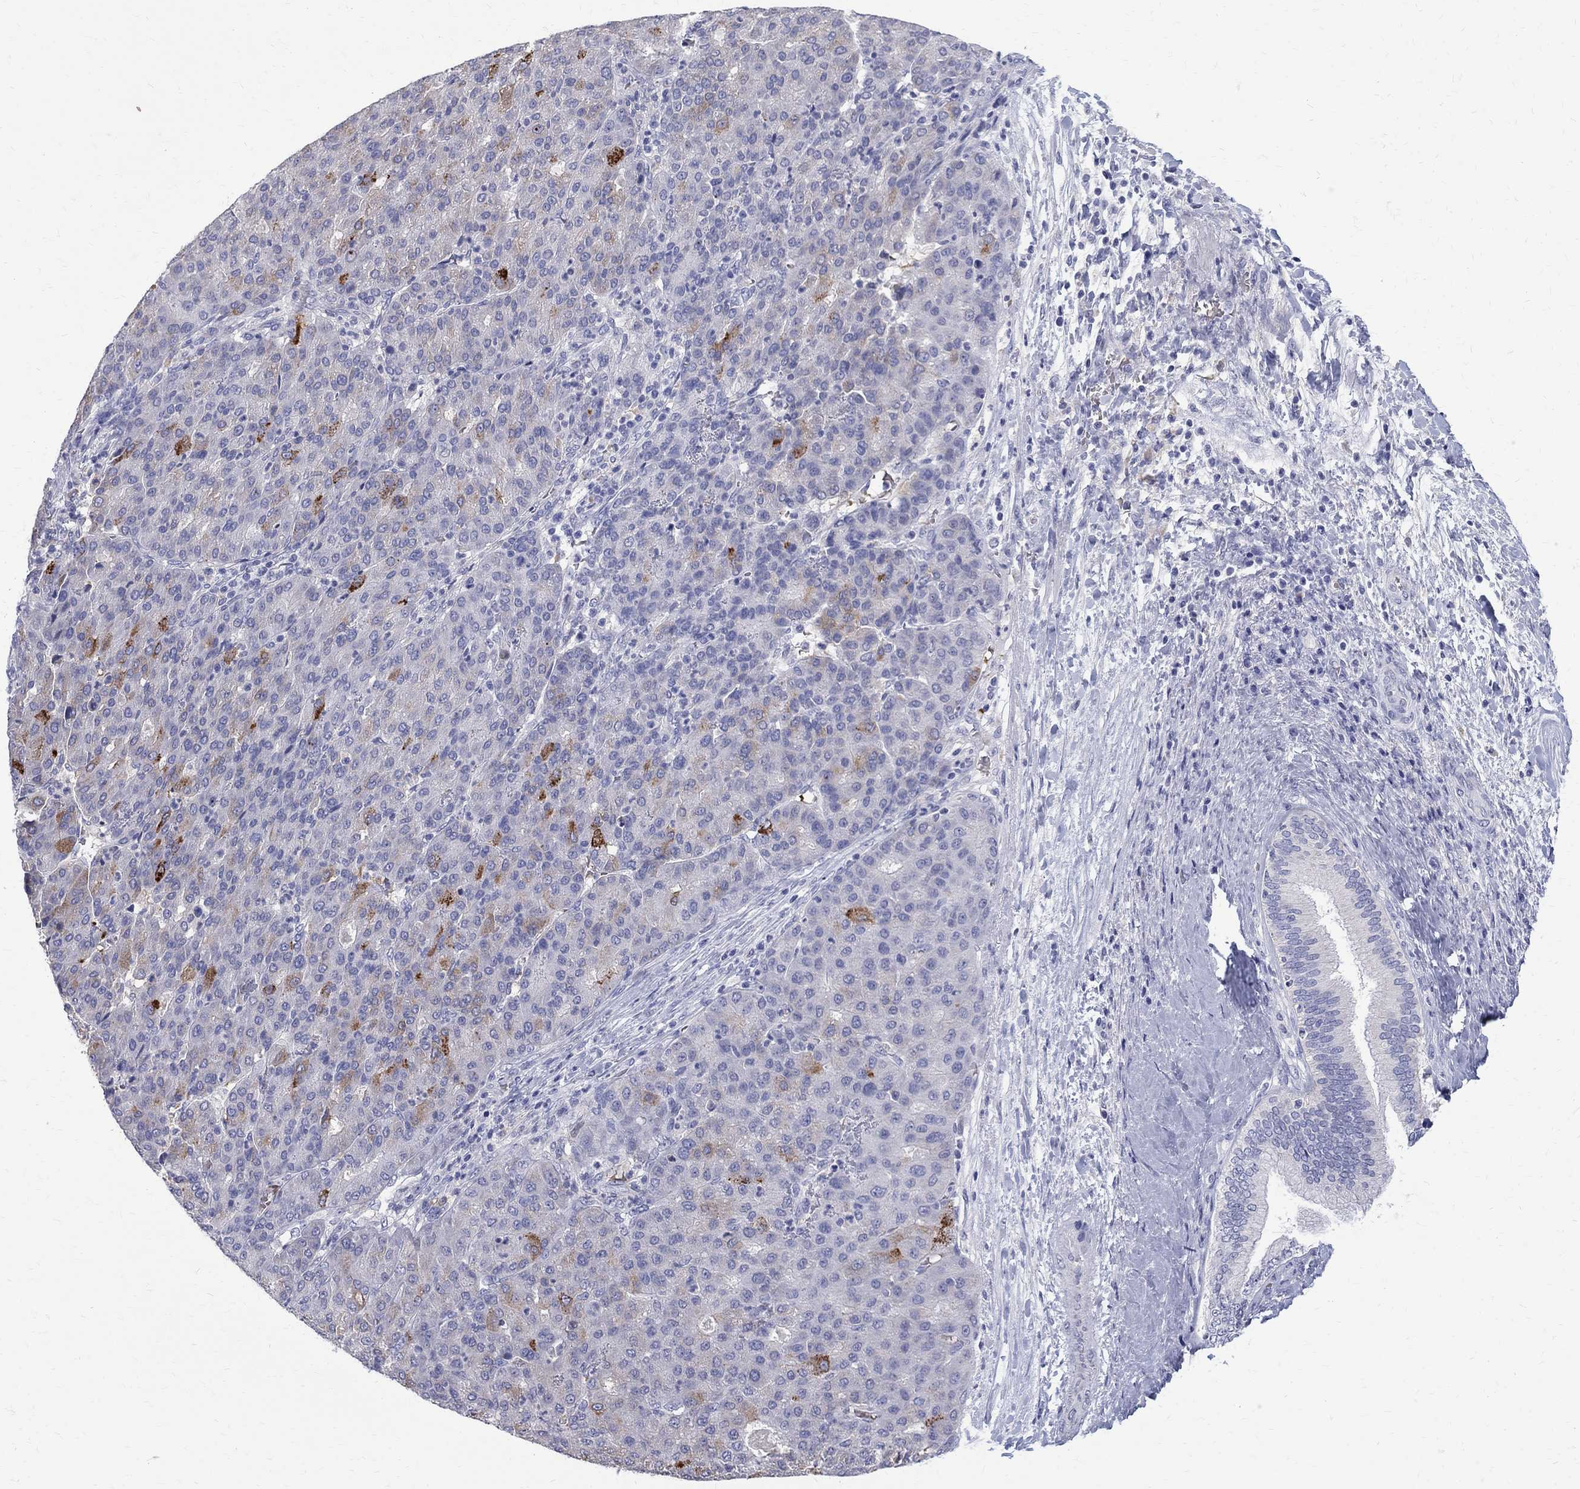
{"staining": {"intensity": "weak", "quantity": "<25%", "location": "cytoplasmic/membranous"}, "tissue": "liver cancer", "cell_type": "Tumor cells", "image_type": "cancer", "snomed": [{"axis": "morphology", "description": "Carcinoma, Hepatocellular, NOS"}, {"axis": "topography", "description": "Liver"}], "caption": "This is a image of IHC staining of liver cancer (hepatocellular carcinoma), which shows no staining in tumor cells.", "gene": "AGER", "patient": {"sex": "male", "age": 65}}